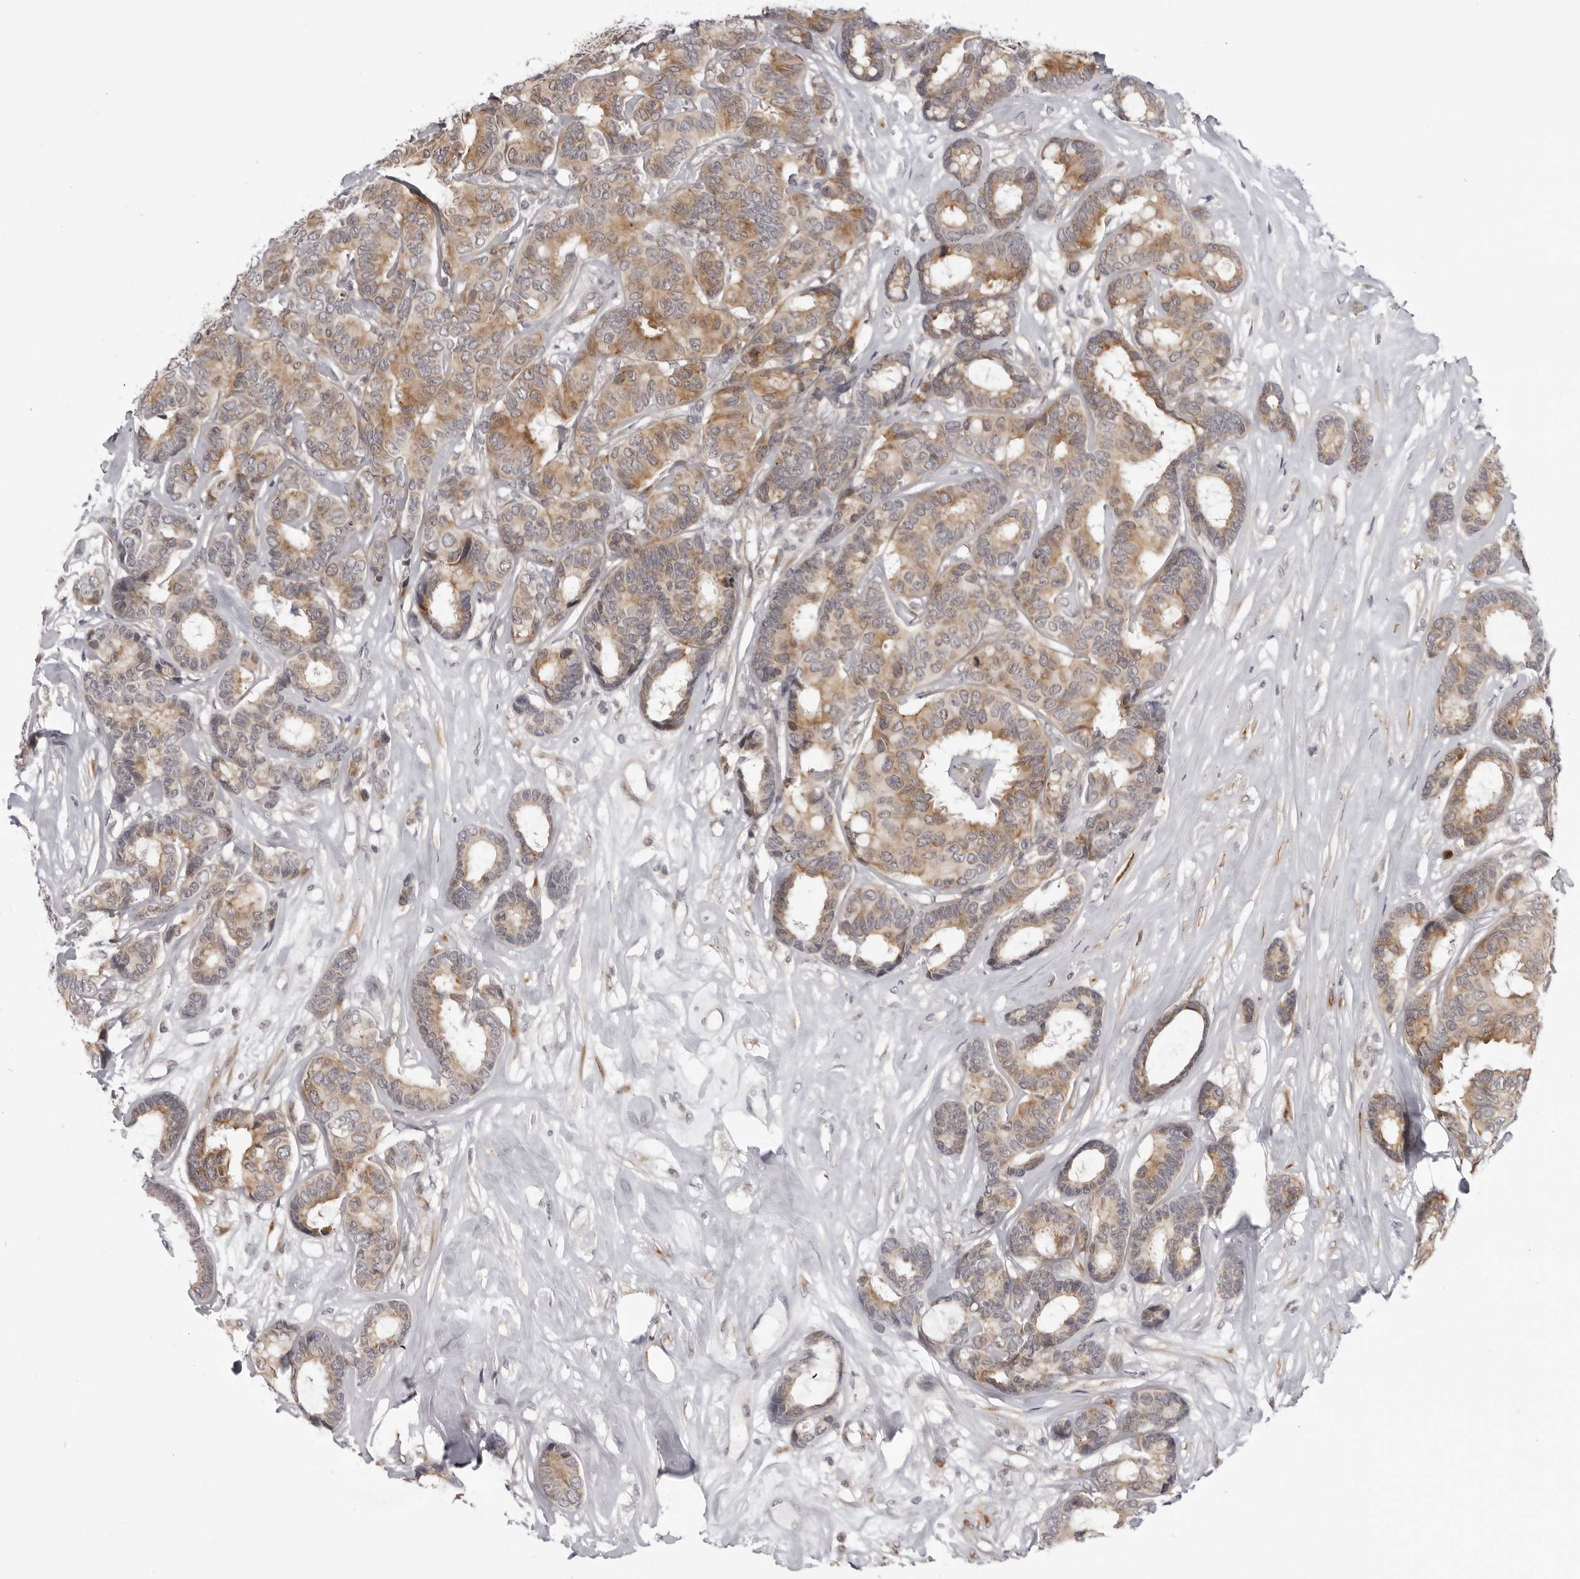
{"staining": {"intensity": "moderate", "quantity": ">75%", "location": "cytoplasmic/membranous"}, "tissue": "breast cancer", "cell_type": "Tumor cells", "image_type": "cancer", "snomed": [{"axis": "morphology", "description": "Duct carcinoma"}, {"axis": "topography", "description": "Breast"}], "caption": "High-power microscopy captured an immunohistochemistry image of breast intraductal carcinoma, revealing moderate cytoplasmic/membranous positivity in approximately >75% of tumor cells.", "gene": "SRGAP2", "patient": {"sex": "female", "age": 87}}